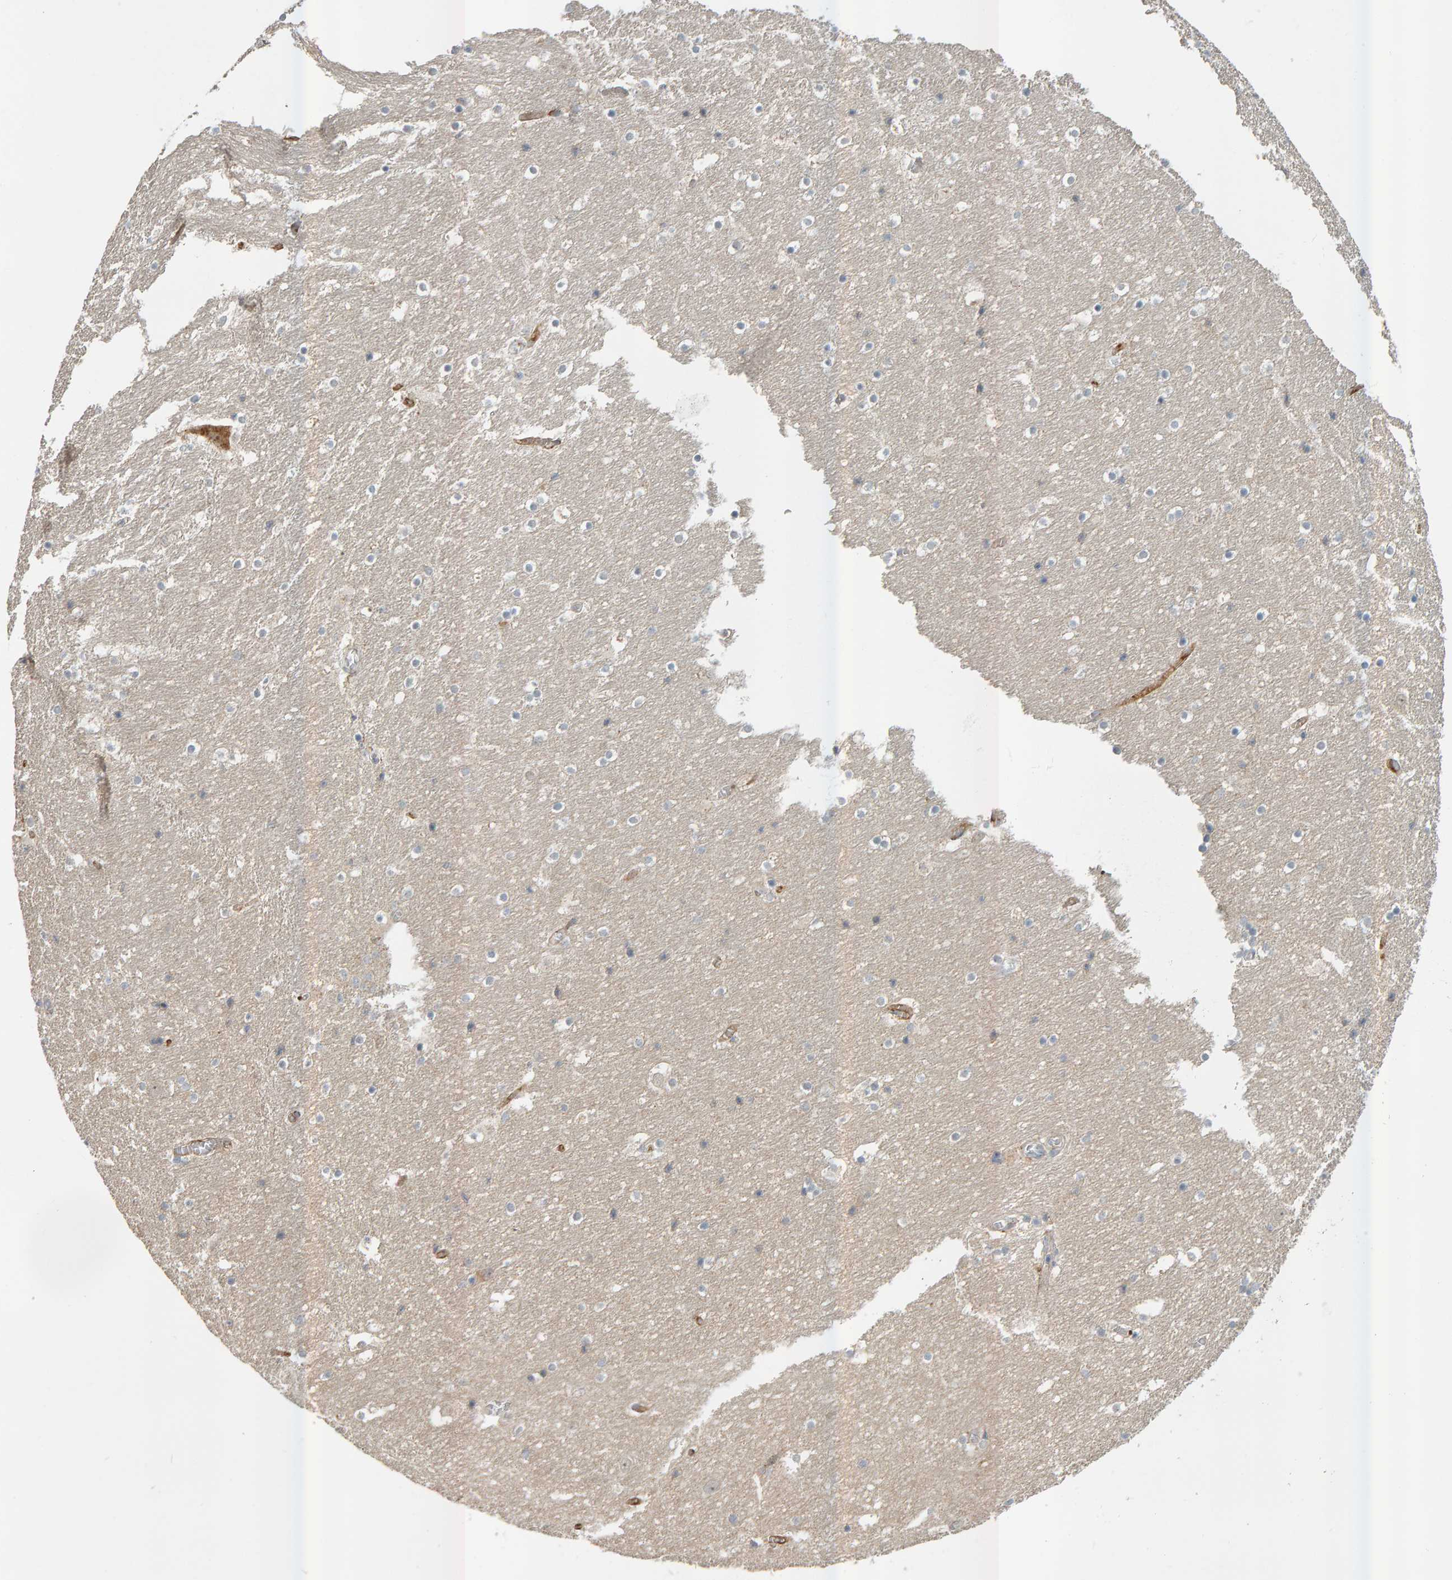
{"staining": {"intensity": "weak", "quantity": "<25%", "location": "cytoplasmic/membranous"}, "tissue": "hippocampus", "cell_type": "Glial cells", "image_type": "normal", "snomed": [{"axis": "morphology", "description": "Normal tissue, NOS"}, {"axis": "topography", "description": "Hippocampus"}], "caption": "Protein analysis of benign hippocampus displays no significant staining in glial cells.", "gene": "ZNF160", "patient": {"sex": "male", "age": 45}}